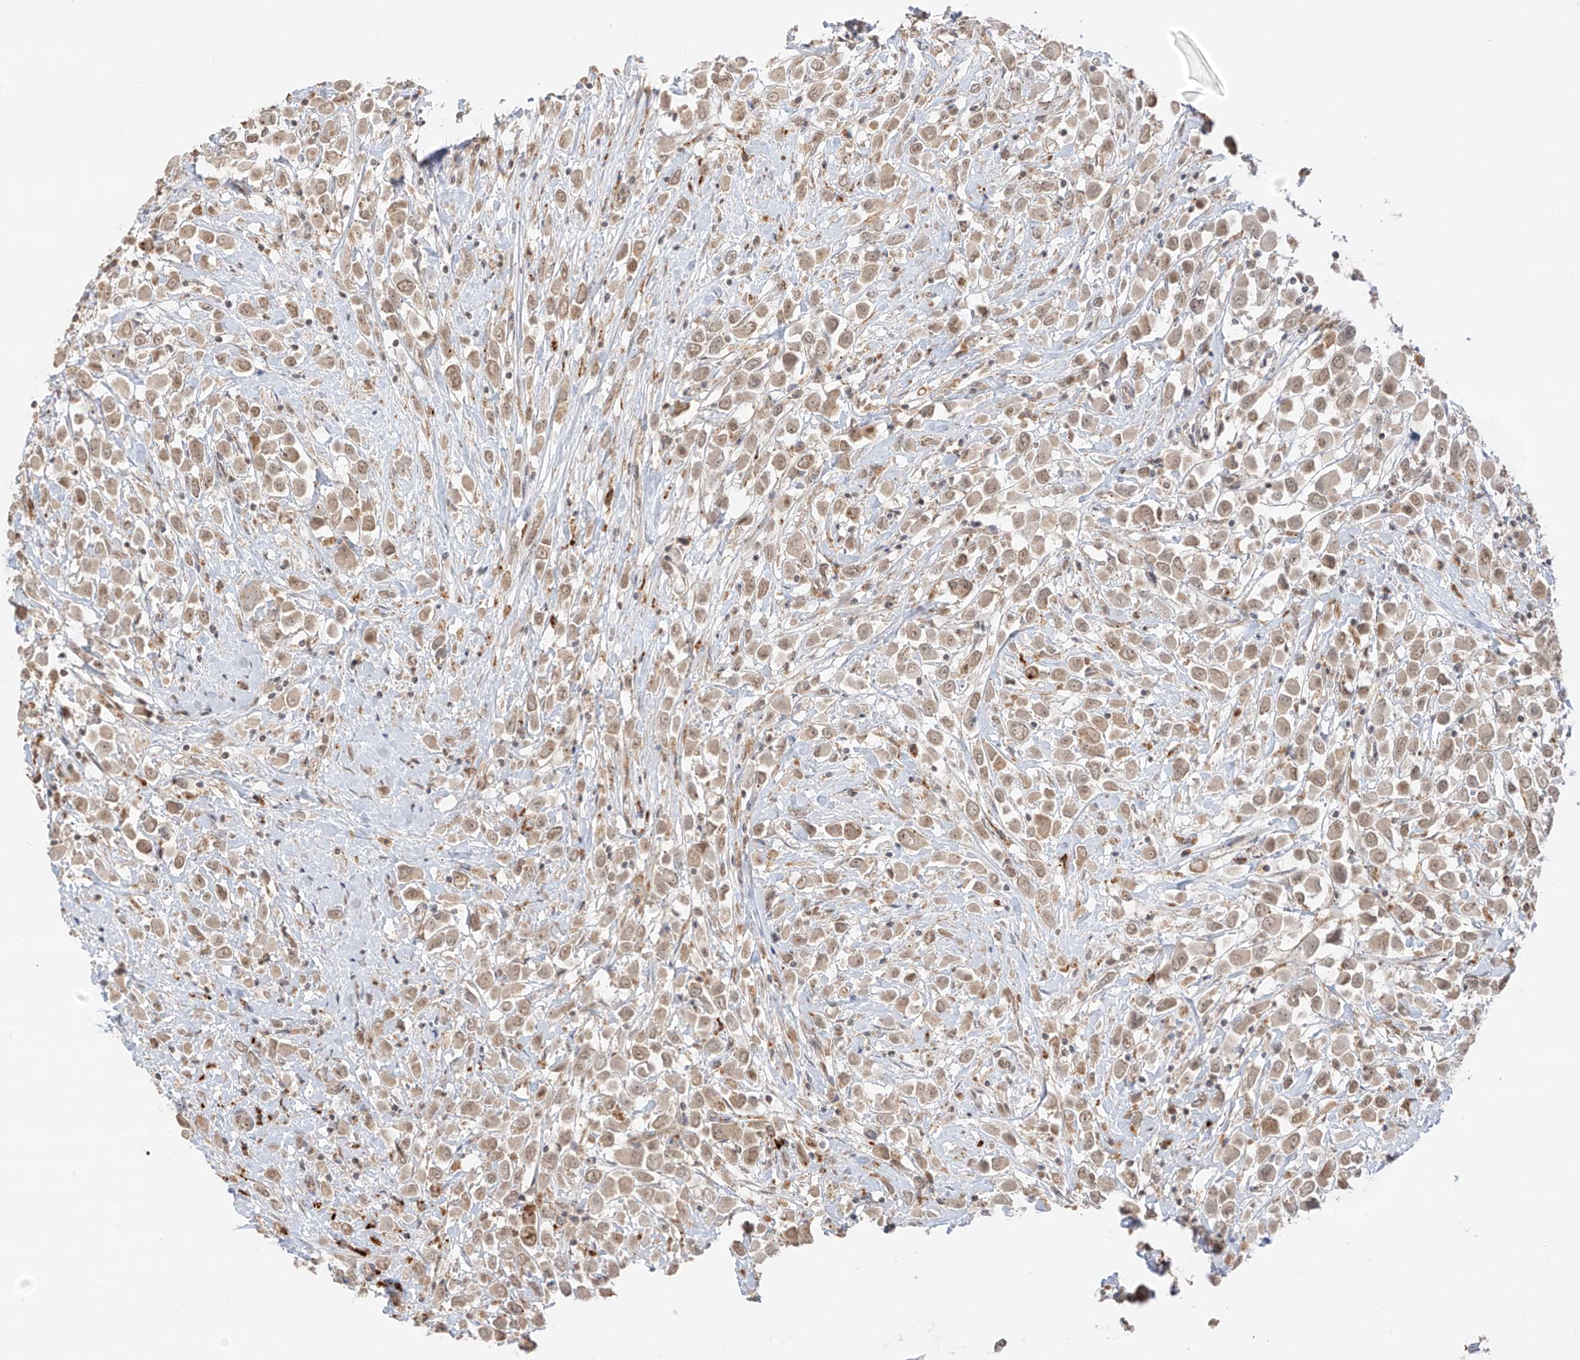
{"staining": {"intensity": "weak", "quantity": ">75%", "location": "cytoplasmic/membranous,nuclear"}, "tissue": "breast cancer", "cell_type": "Tumor cells", "image_type": "cancer", "snomed": [{"axis": "morphology", "description": "Duct carcinoma"}, {"axis": "topography", "description": "Breast"}], "caption": "Immunohistochemical staining of human breast cancer (invasive ductal carcinoma) displays low levels of weak cytoplasmic/membranous and nuclear positivity in approximately >75% of tumor cells.", "gene": "N4BP3", "patient": {"sex": "female", "age": 61}}